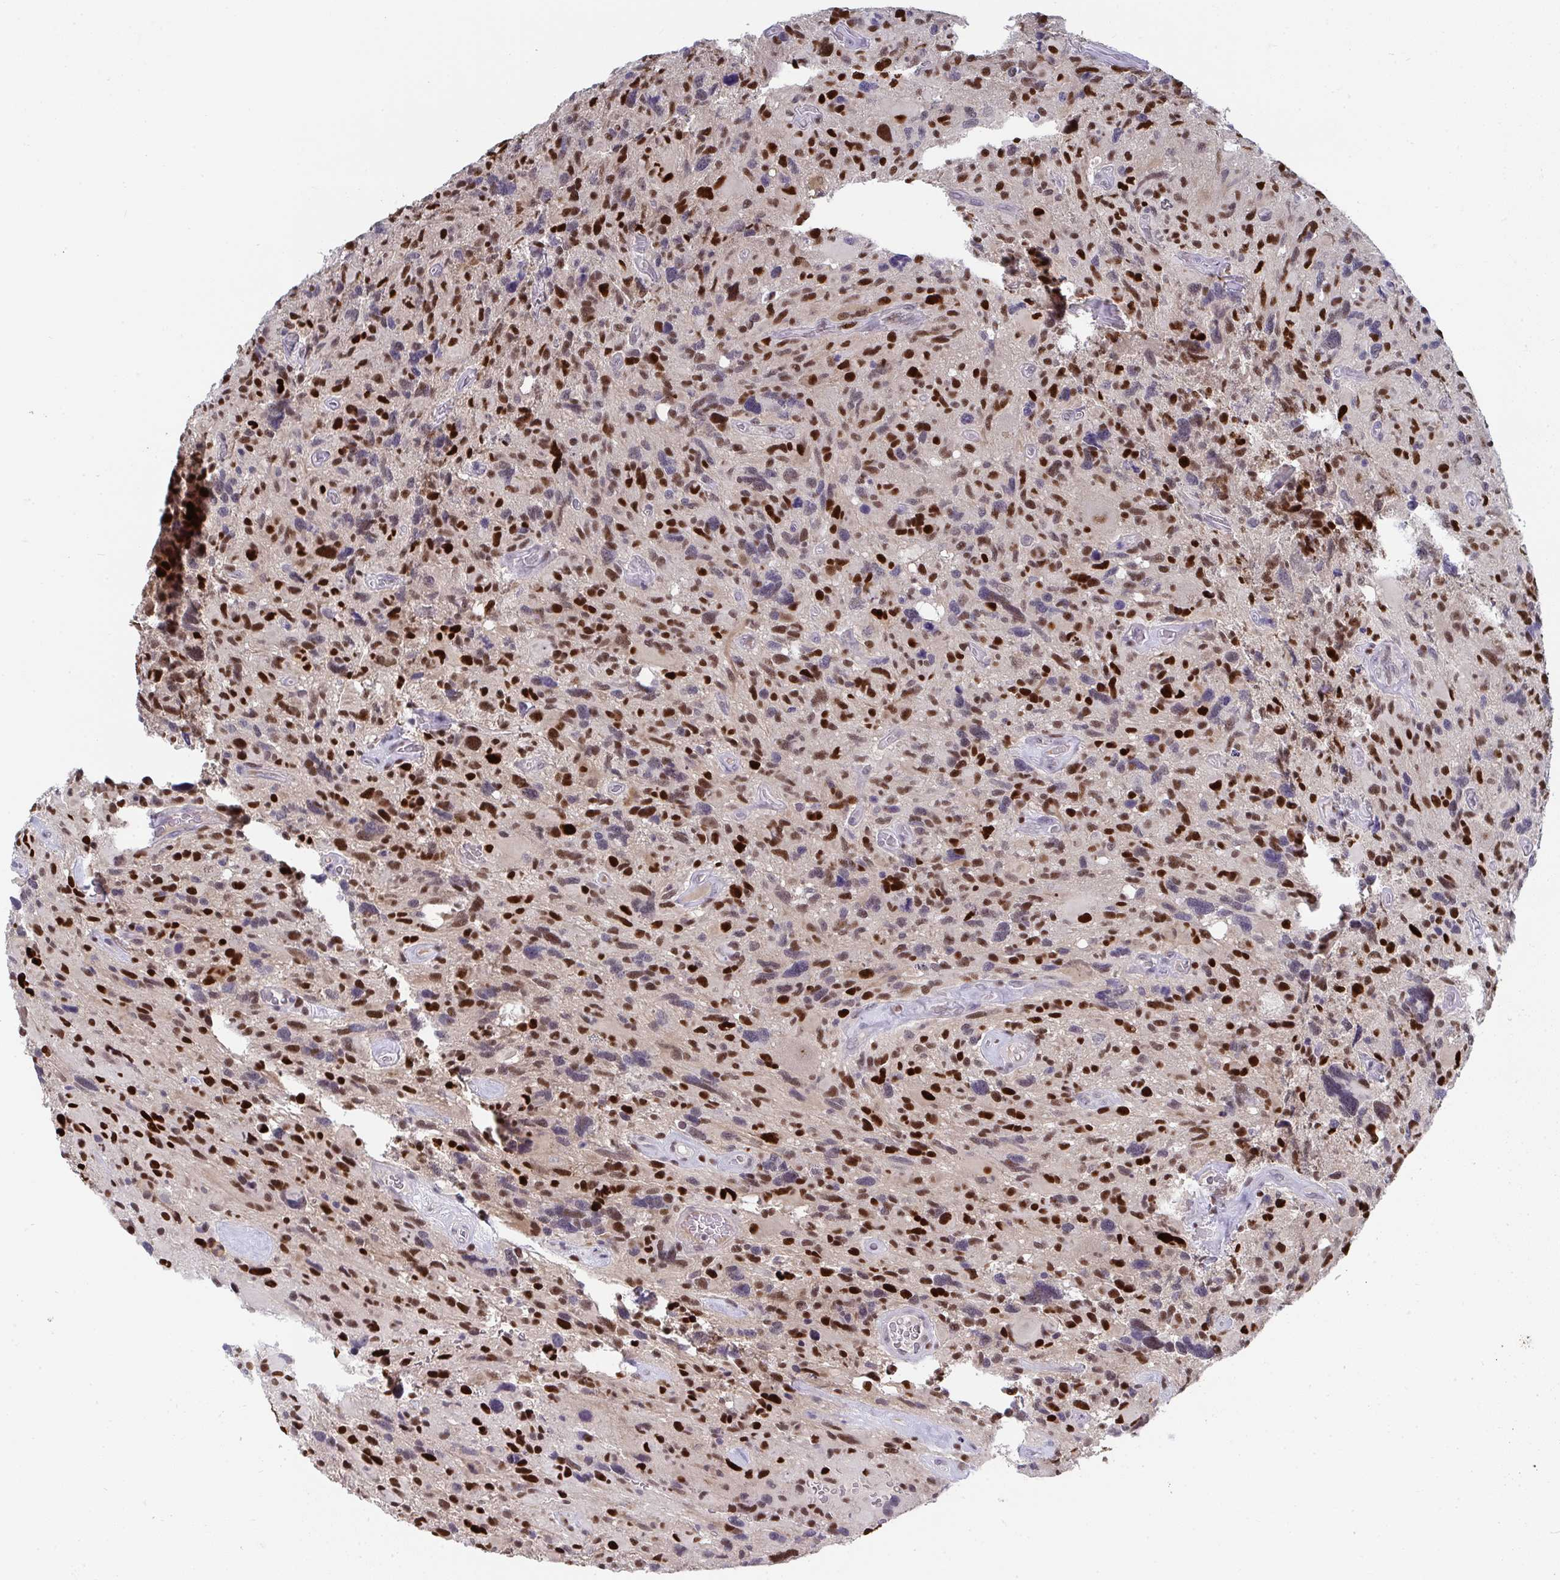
{"staining": {"intensity": "strong", "quantity": "25%-75%", "location": "nuclear"}, "tissue": "glioma", "cell_type": "Tumor cells", "image_type": "cancer", "snomed": [{"axis": "morphology", "description": "Glioma, malignant, High grade"}, {"axis": "topography", "description": "Brain"}], "caption": "Protein analysis of malignant glioma (high-grade) tissue displays strong nuclear positivity in approximately 25%-75% of tumor cells.", "gene": "JDP2", "patient": {"sex": "male", "age": 49}}